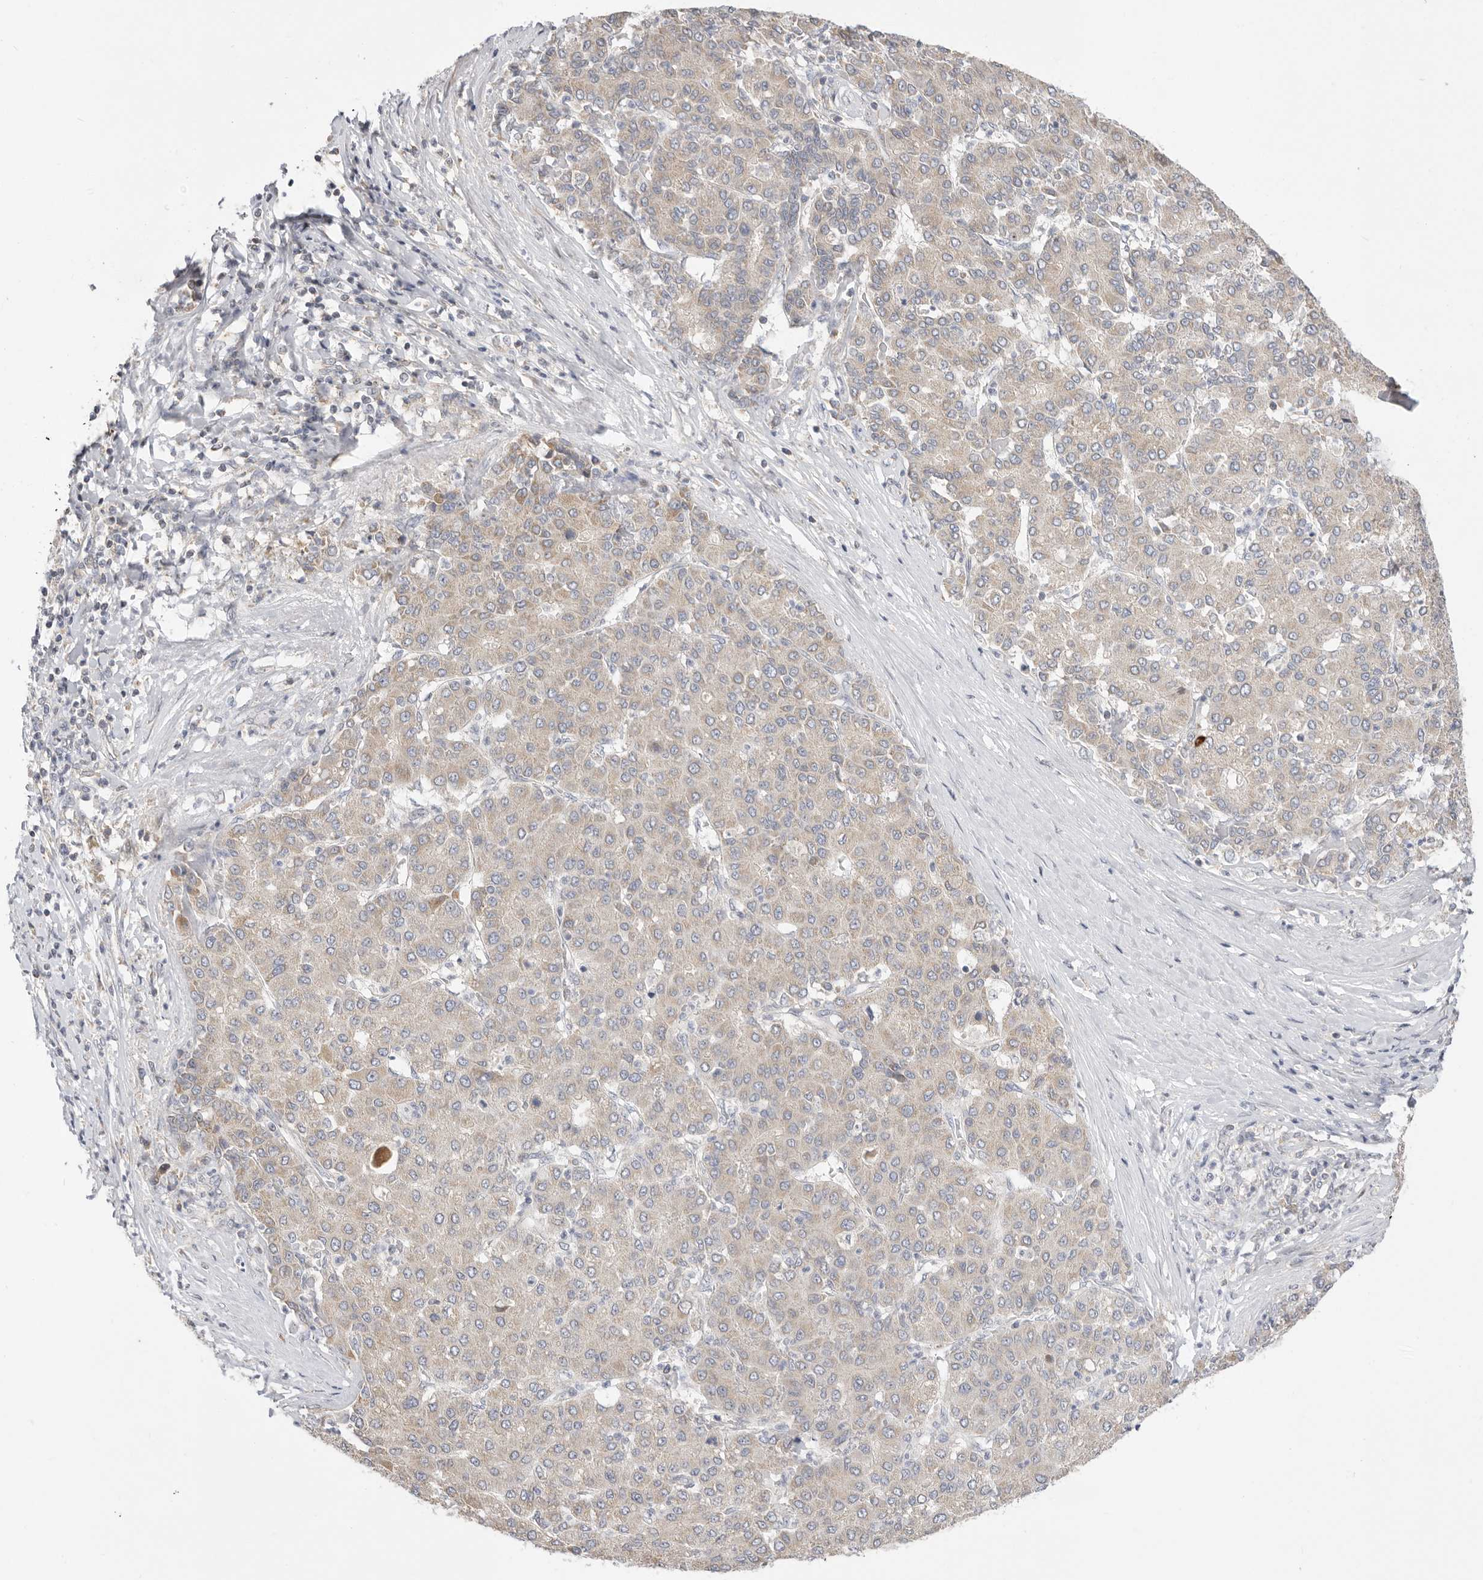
{"staining": {"intensity": "weak", "quantity": "25%-75%", "location": "cytoplasmic/membranous"}, "tissue": "liver cancer", "cell_type": "Tumor cells", "image_type": "cancer", "snomed": [{"axis": "morphology", "description": "Carcinoma, Hepatocellular, NOS"}, {"axis": "topography", "description": "Liver"}], "caption": "Tumor cells display low levels of weak cytoplasmic/membranous positivity in approximately 25%-75% of cells in human liver cancer (hepatocellular carcinoma).", "gene": "USH1C", "patient": {"sex": "male", "age": 65}}